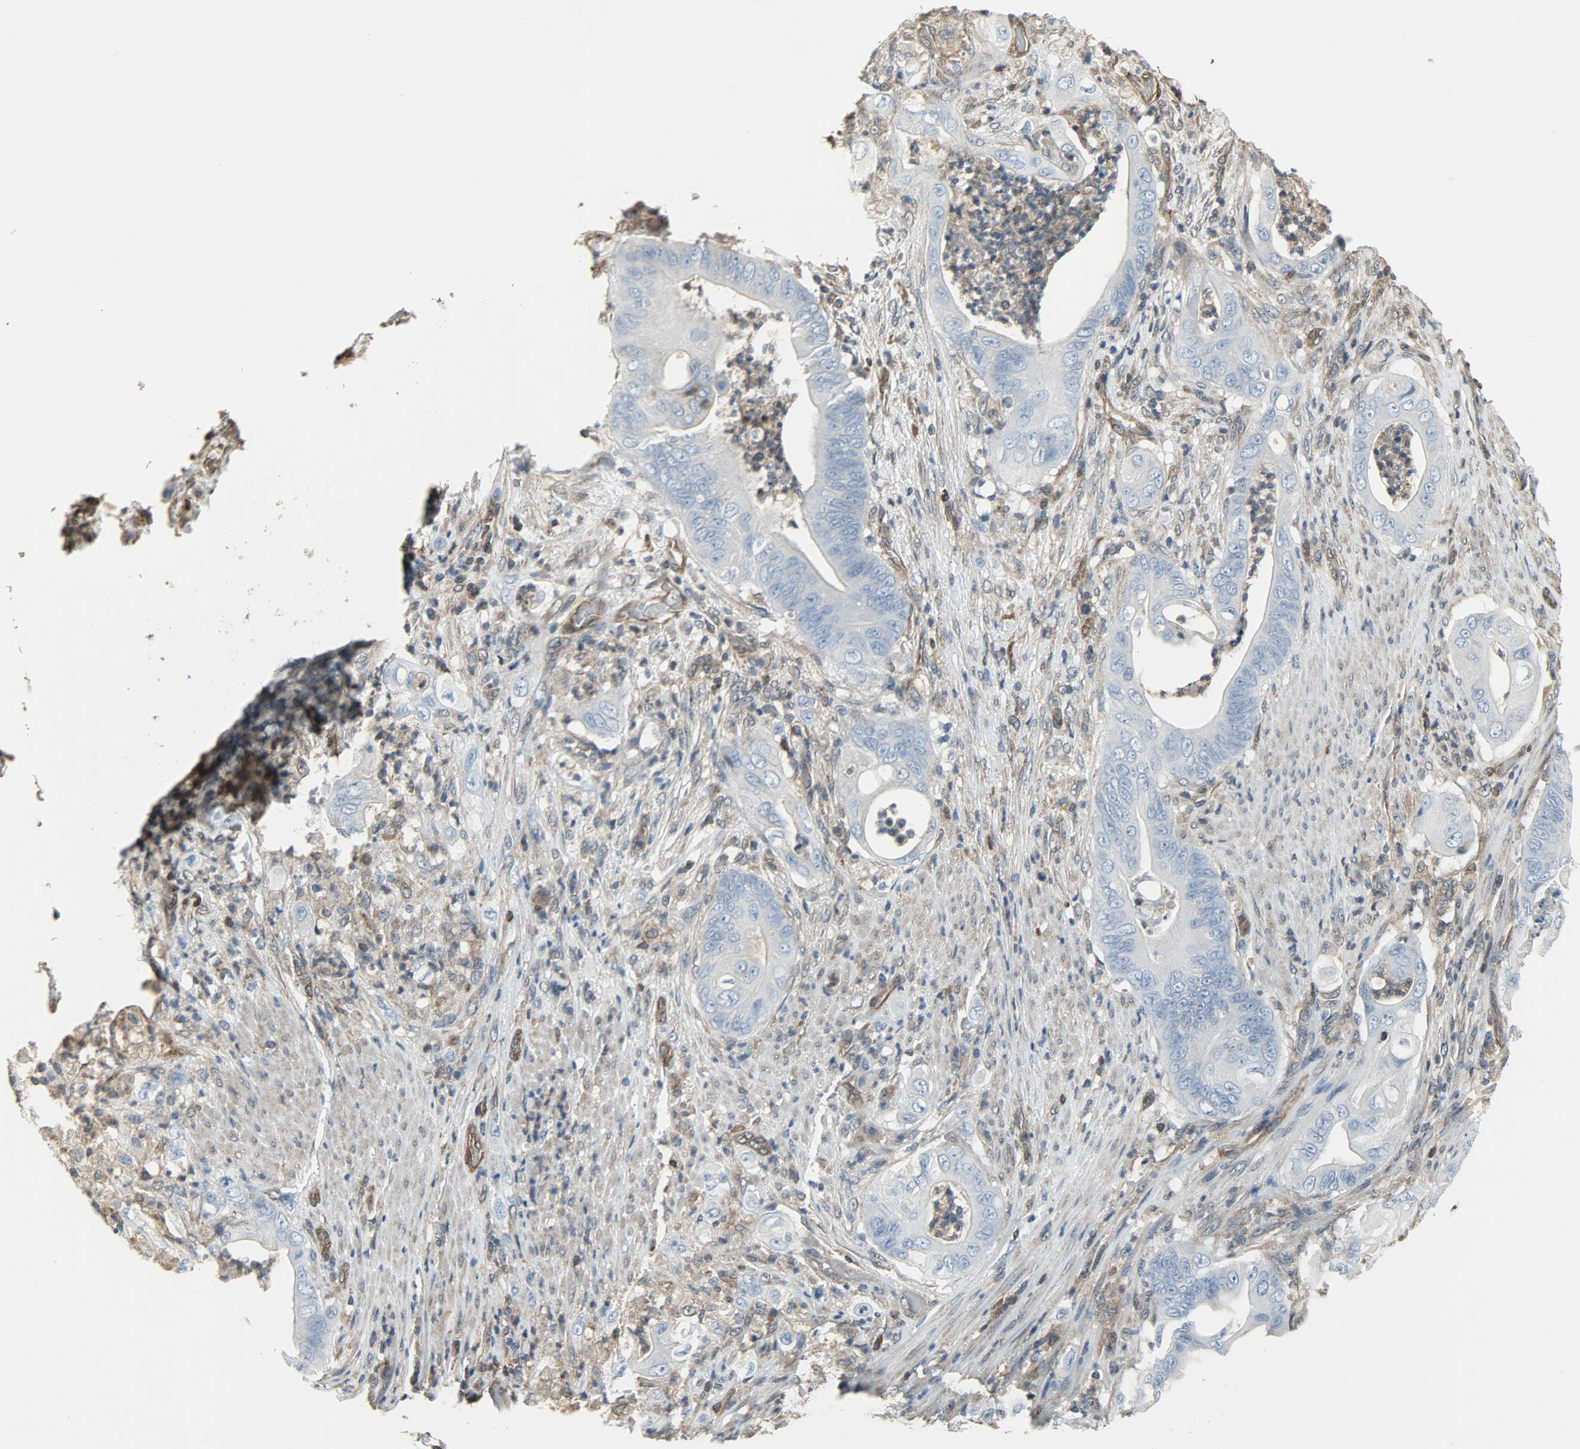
{"staining": {"intensity": "negative", "quantity": "none", "location": "none"}, "tissue": "stomach cancer", "cell_type": "Tumor cells", "image_type": "cancer", "snomed": [{"axis": "morphology", "description": "Adenocarcinoma, NOS"}, {"axis": "topography", "description": "Stomach"}], "caption": "Human stomach cancer (adenocarcinoma) stained for a protein using IHC displays no positivity in tumor cells.", "gene": "LDHB", "patient": {"sex": "female", "age": 73}}